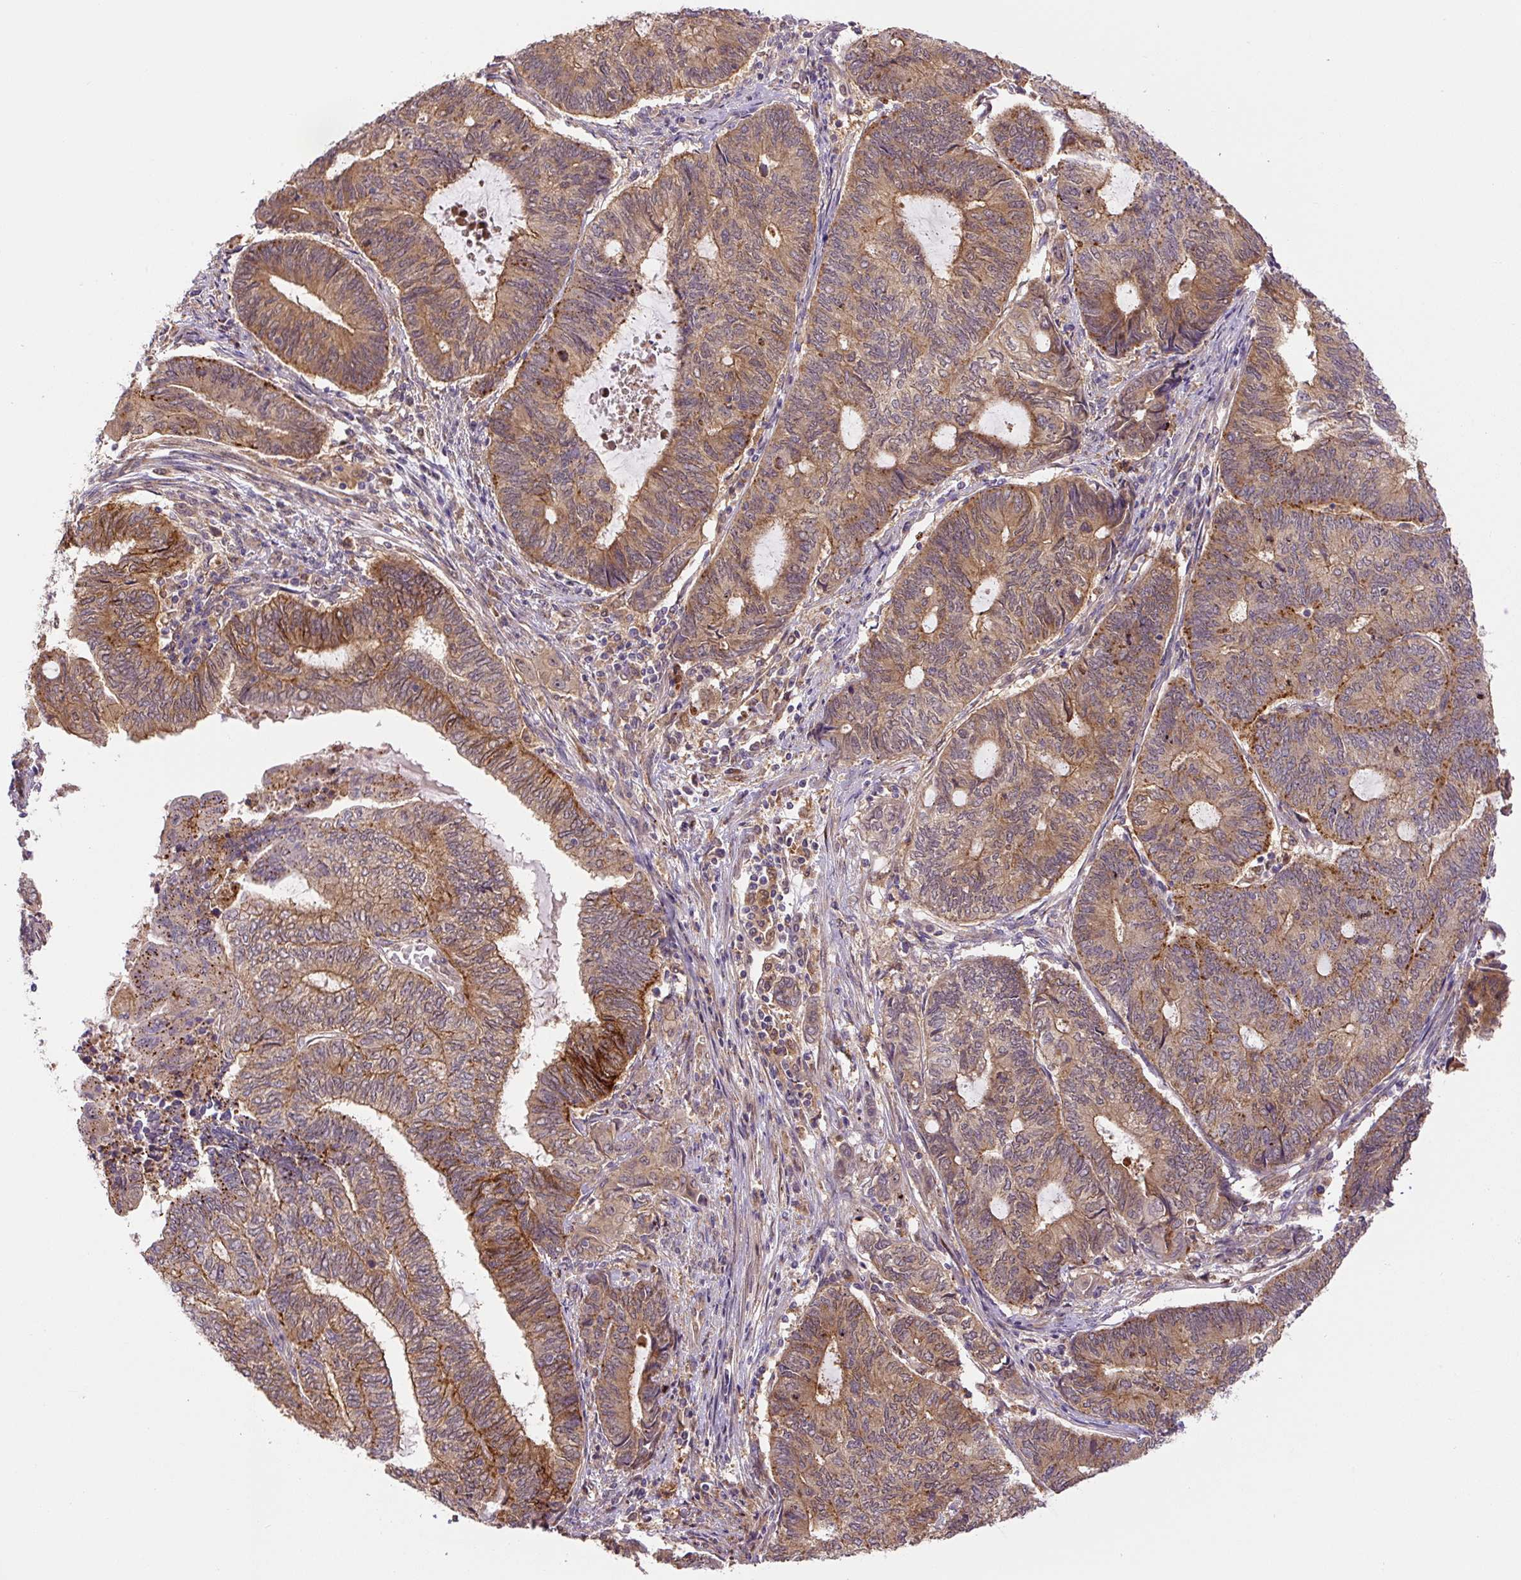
{"staining": {"intensity": "moderate", "quantity": ">75%", "location": "cytoplasmic/membranous"}, "tissue": "endometrial cancer", "cell_type": "Tumor cells", "image_type": "cancer", "snomed": [{"axis": "morphology", "description": "Adenocarcinoma, NOS"}, {"axis": "topography", "description": "Uterus"}, {"axis": "topography", "description": "Endometrium"}], "caption": "Brown immunohistochemical staining in human endometrial cancer displays moderate cytoplasmic/membranous staining in about >75% of tumor cells.", "gene": "ZSWIM7", "patient": {"sex": "female", "age": 70}}